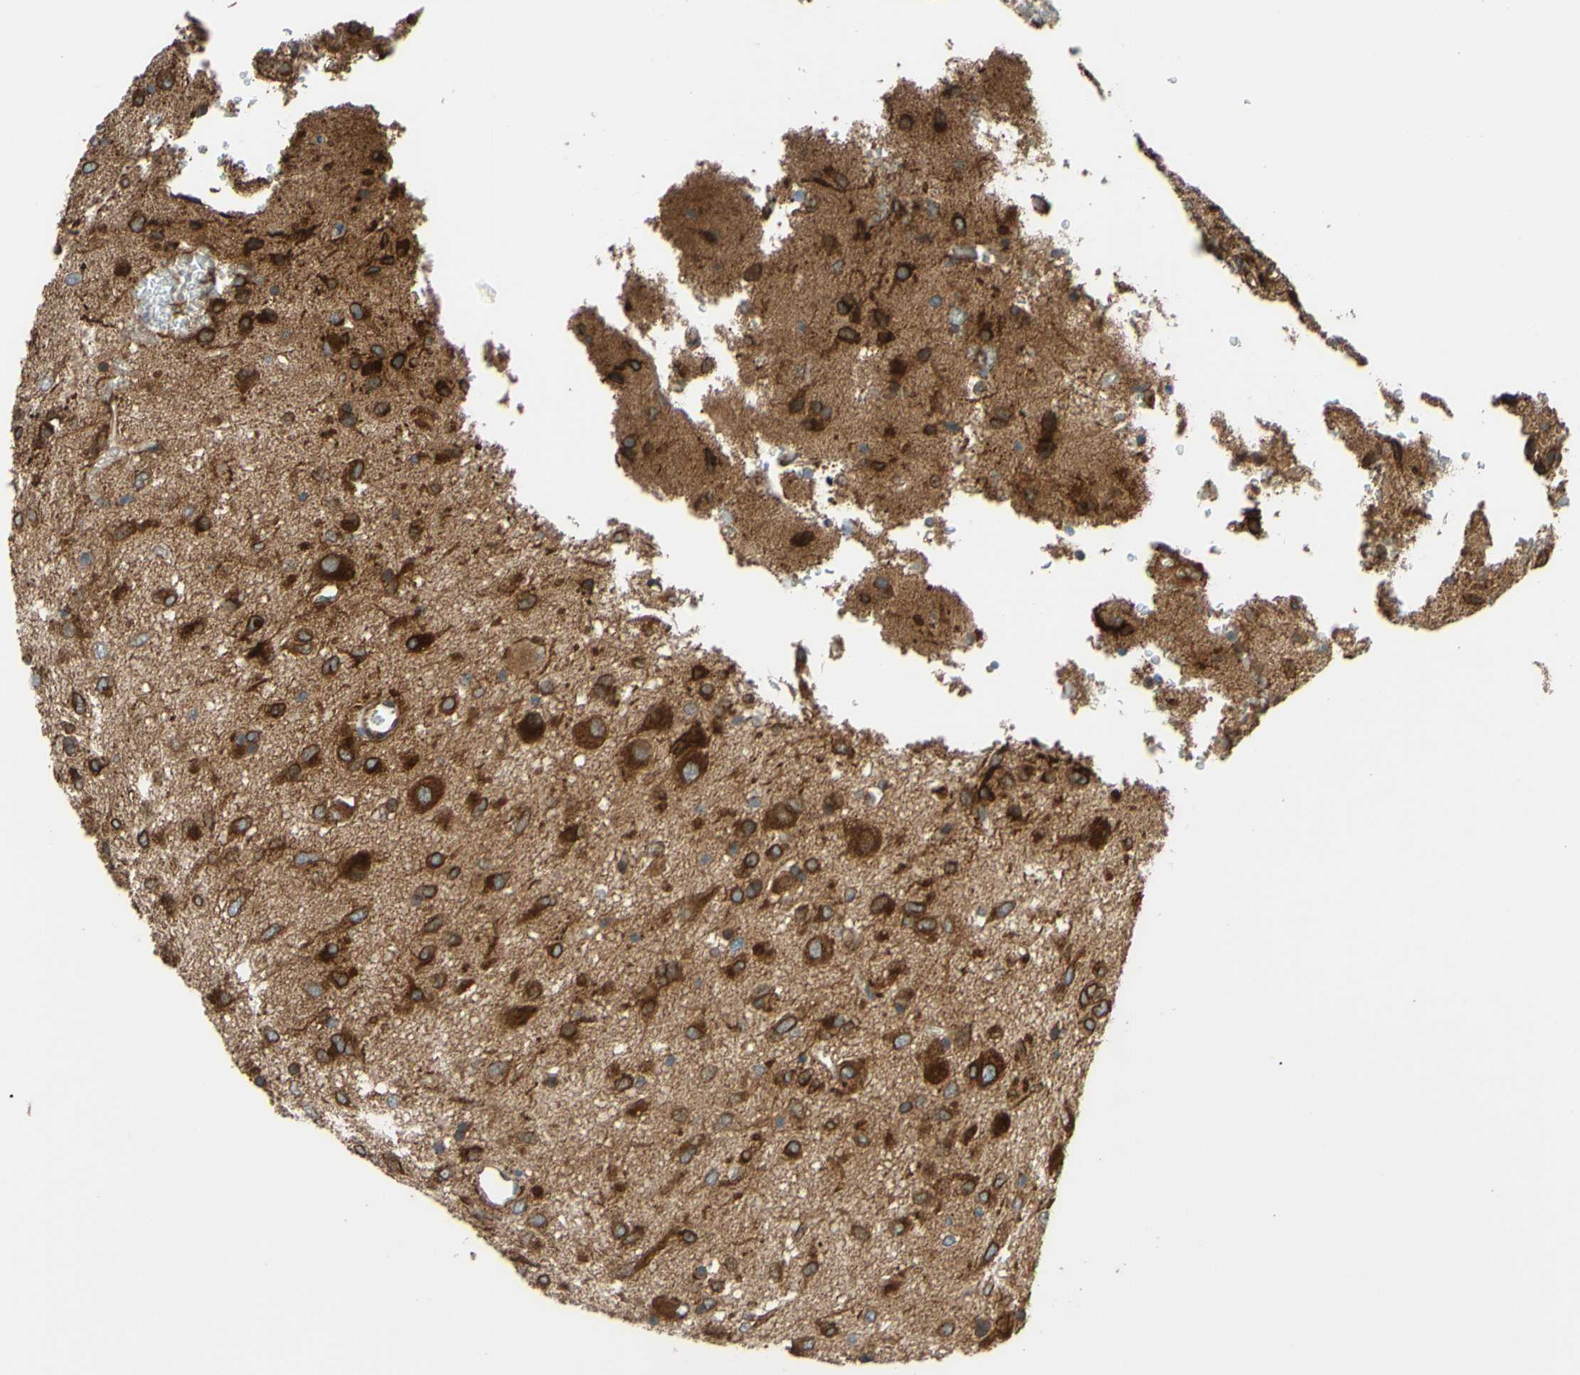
{"staining": {"intensity": "strong", "quantity": ">75%", "location": "none"}, "tissue": "glioma", "cell_type": "Tumor cells", "image_type": "cancer", "snomed": [{"axis": "morphology", "description": "Glioma, malignant, Low grade"}, {"axis": "topography", "description": "Brain"}], "caption": "Malignant glioma (low-grade) stained with a protein marker exhibits strong staining in tumor cells.", "gene": "PRAF2", "patient": {"sex": "male", "age": 77}}